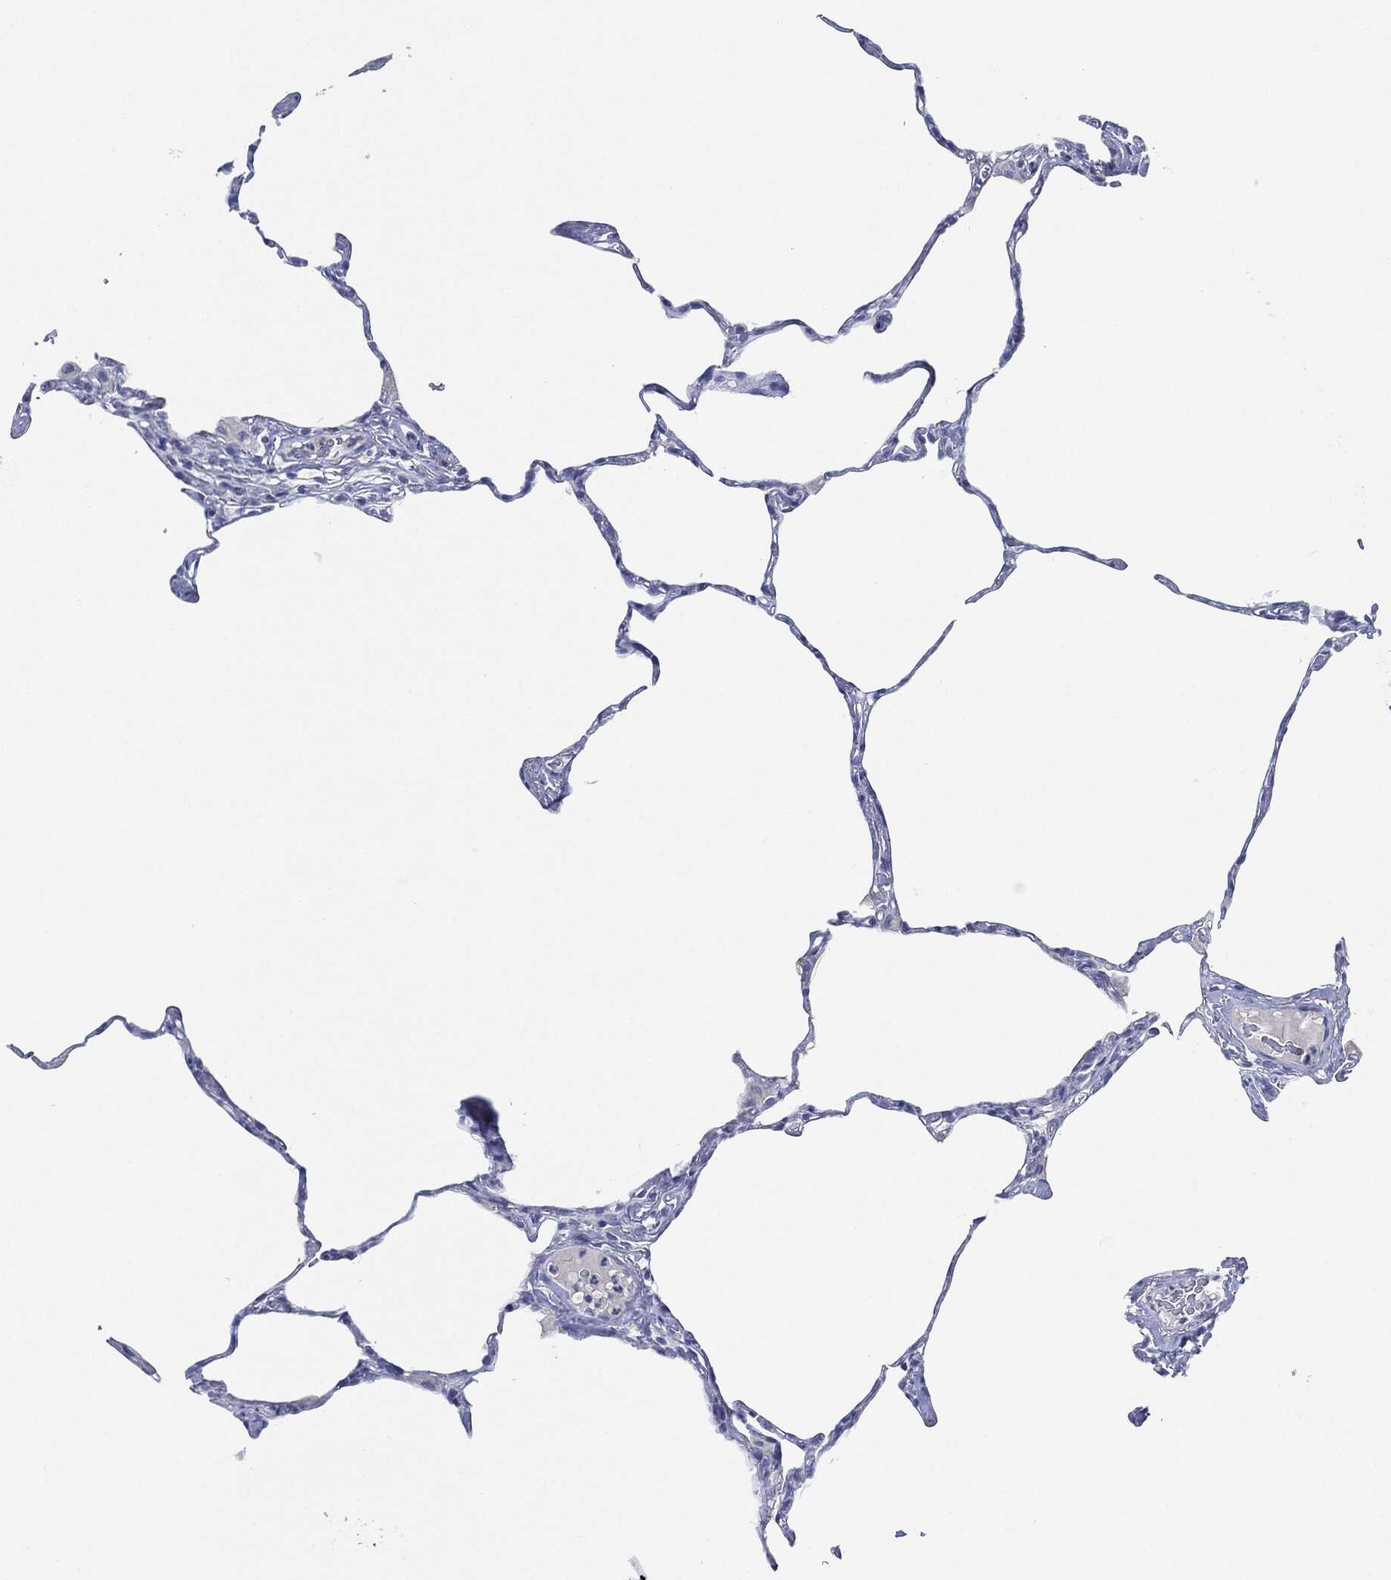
{"staining": {"intensity": "negative", "quantity": "none", "location": "none"}, "tissue": "lung", "cell_type": "Alveolar cells", "image_type": "normal", "snomed": [{"axis": "morphology", "description": "Normal tissue, NOS"}, {"axis": "topography", "description": "Lung"}], "caption": "There is no significant positivity in alveolar cells of lung. (DAB (3,3'-diaminobenzidine) IHC visualized using brightfield microscopy, high magnification).", "gene": "AFP", "patient": {"sex": "male", "age": 65}}